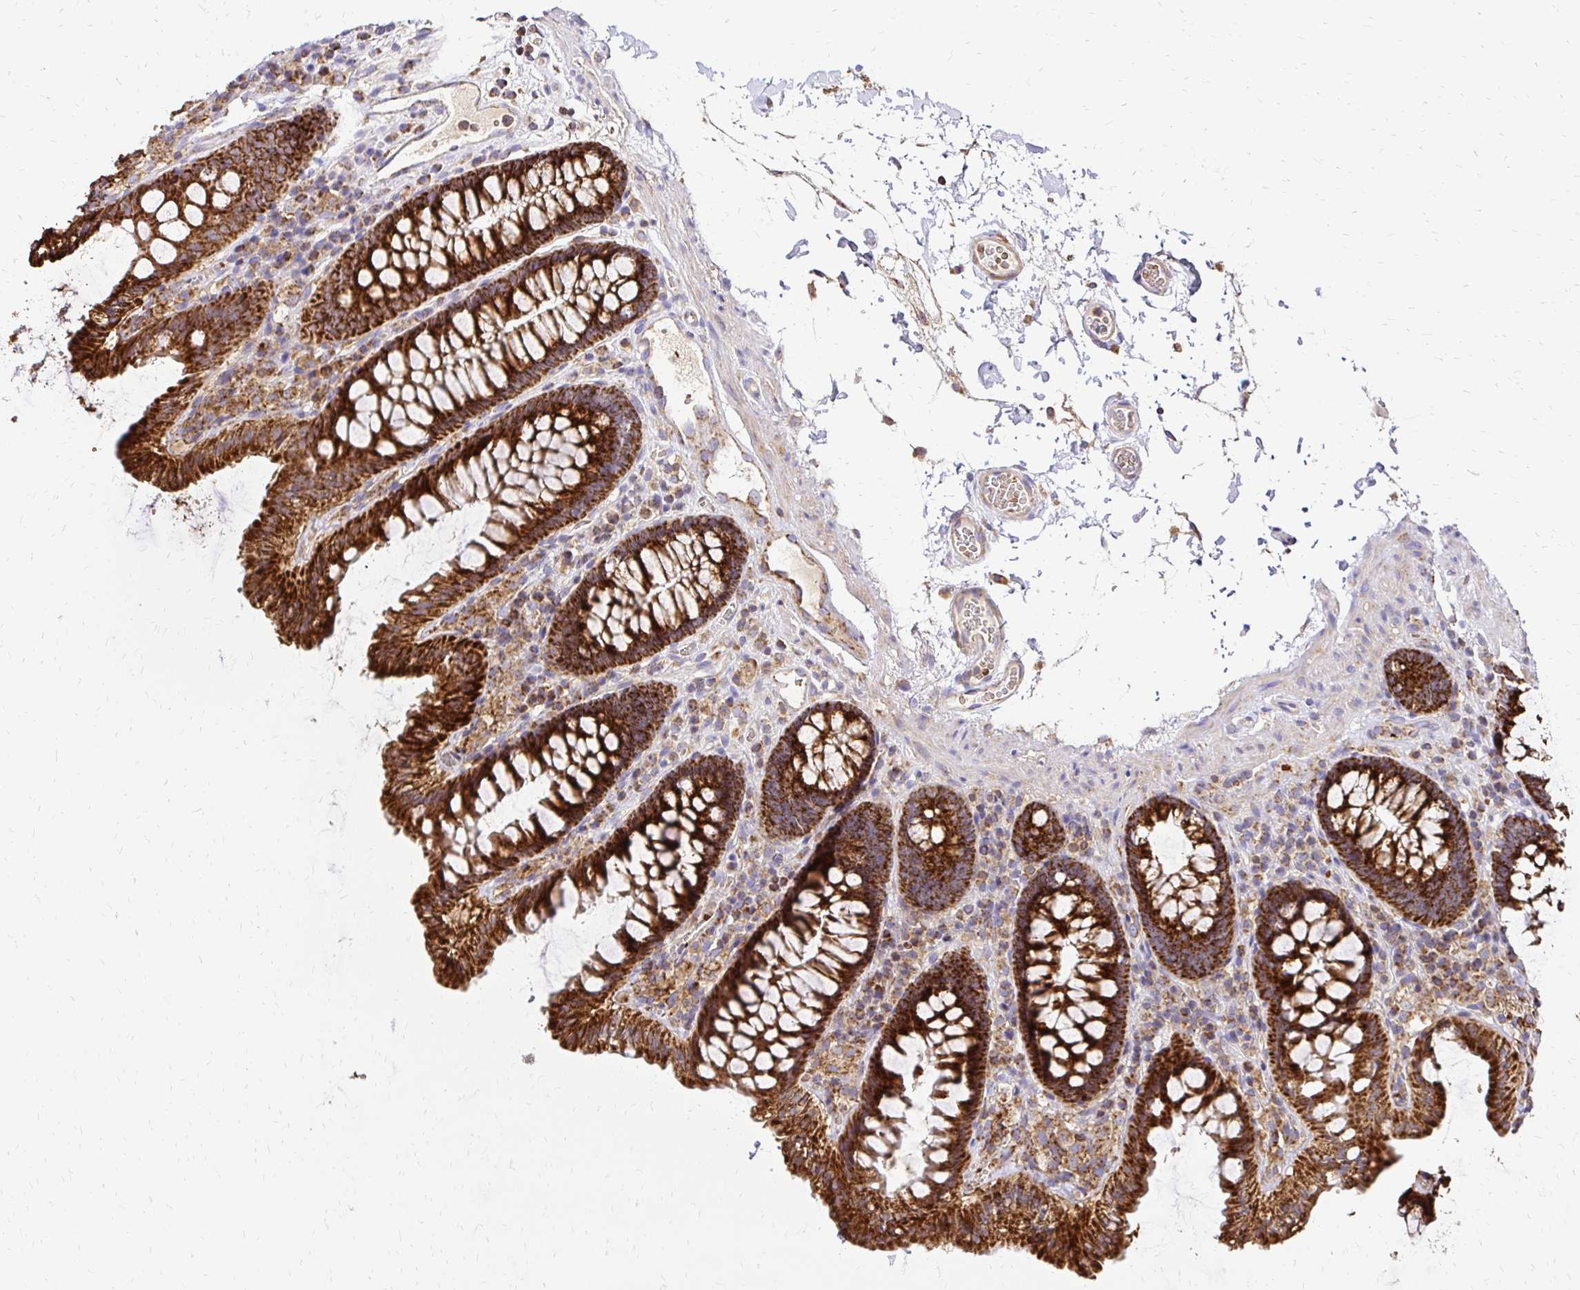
{"staining": {"intensity": "moderate", "quantity": "25%-75%", "location": "cytoplasmic/membranous"}, "tissue": "colon", "cell_type": "Endothelial cells", "image_type": "normal", "snomed": [{"axis": "morphology", "description": "Normal tissue, NOS"}, {"axis": "topography", "description": "Colon"}, {"axis": "topography", "description": "Peripheral nerve tissue"}], "caption": "An image of human colon stained for a protein exhibits moderate cytoplasmic/membranous brown staining in endothelial cells. (Stains: DAB (3,3'-diaminobenzidine) in brown, nuclei in blue, Microscopy: brightfield microscopy at high magnification).", "gene": "MRPL13", "patient": {"sex": "male", "age": 84}}